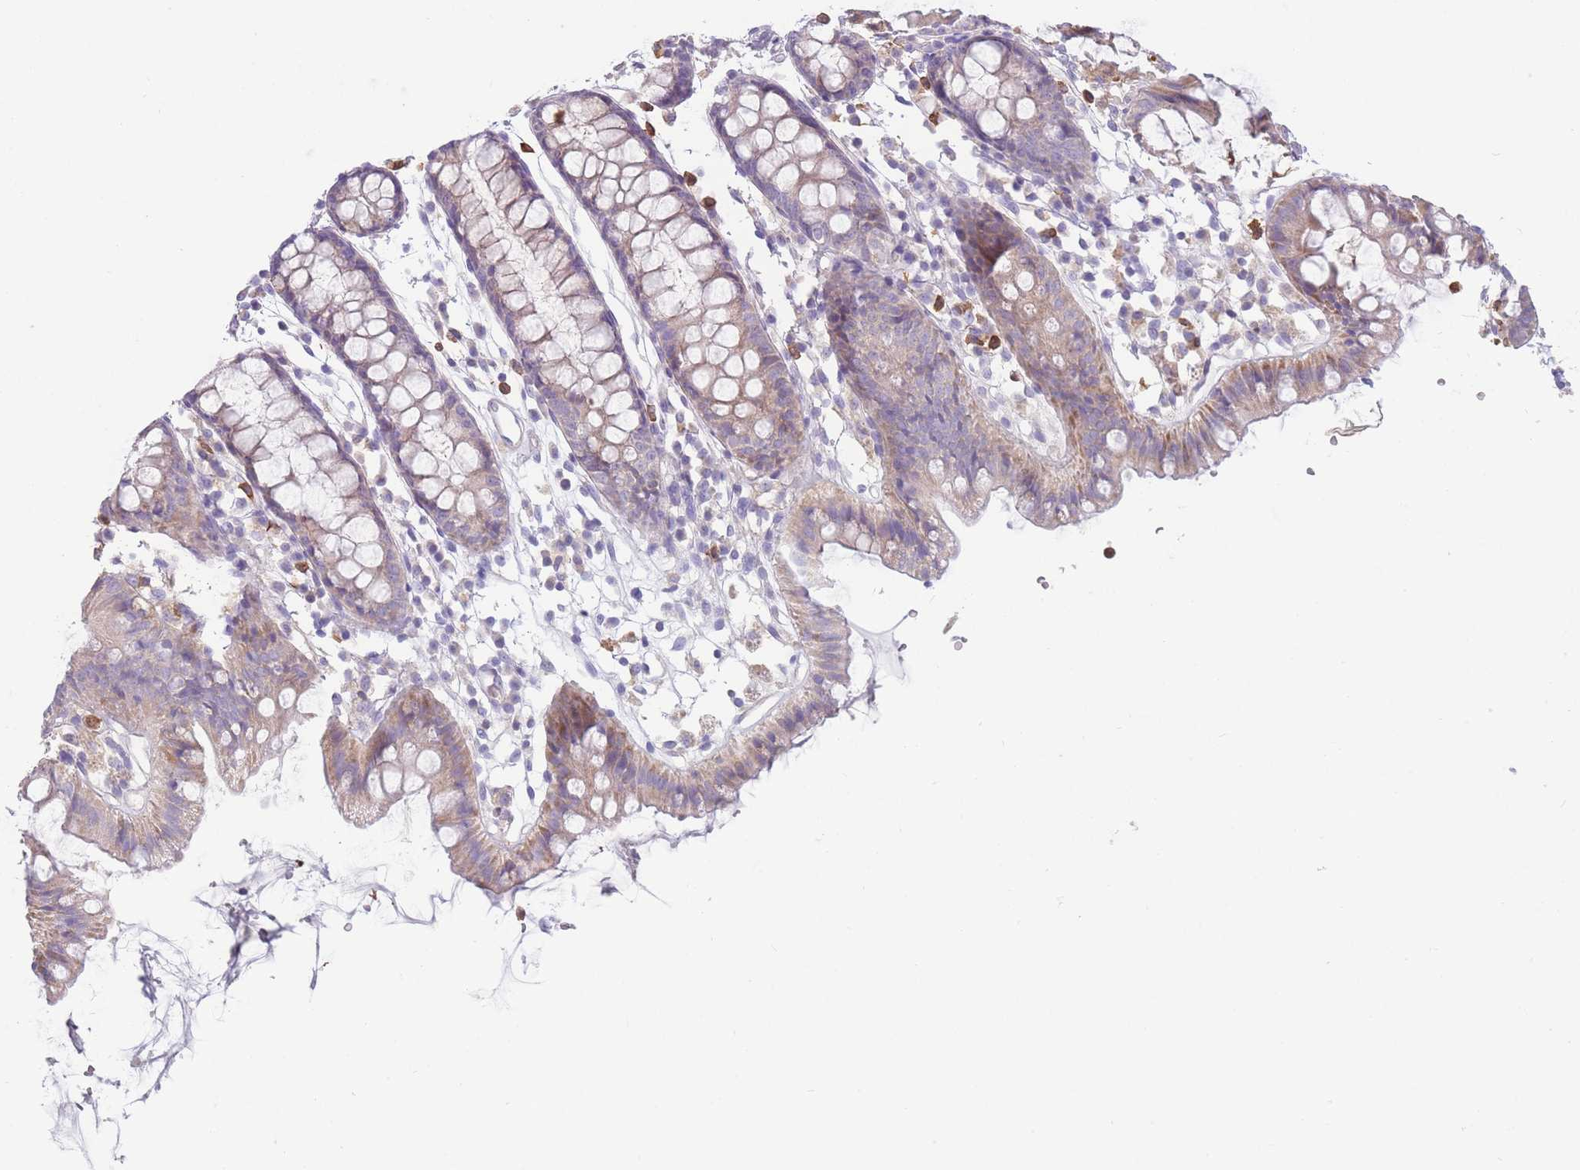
{"staining": {"intensity": "negative", "quantity": "none", "location": "none"}, "tissue": "colon", "cell_type": "Endothelial cells", "image_type": "normal", "snomed": [{"axis": "morphology", "description": "Normal tissue, NOS"}, {"axis": "topography", "description": "Colon"}], "caption": "IHC micrograph of unremarkable colon stained for a protein (brown), which demonstrates no staining in endothelial cells. (DAB (3,3'-diaminobenzidine) immunohistochemistry (IHC) visualized using brightfield microscopy, high magnification).", "gene": "ST3GAL4", "patient": {"sex": "female", "age": 84}}